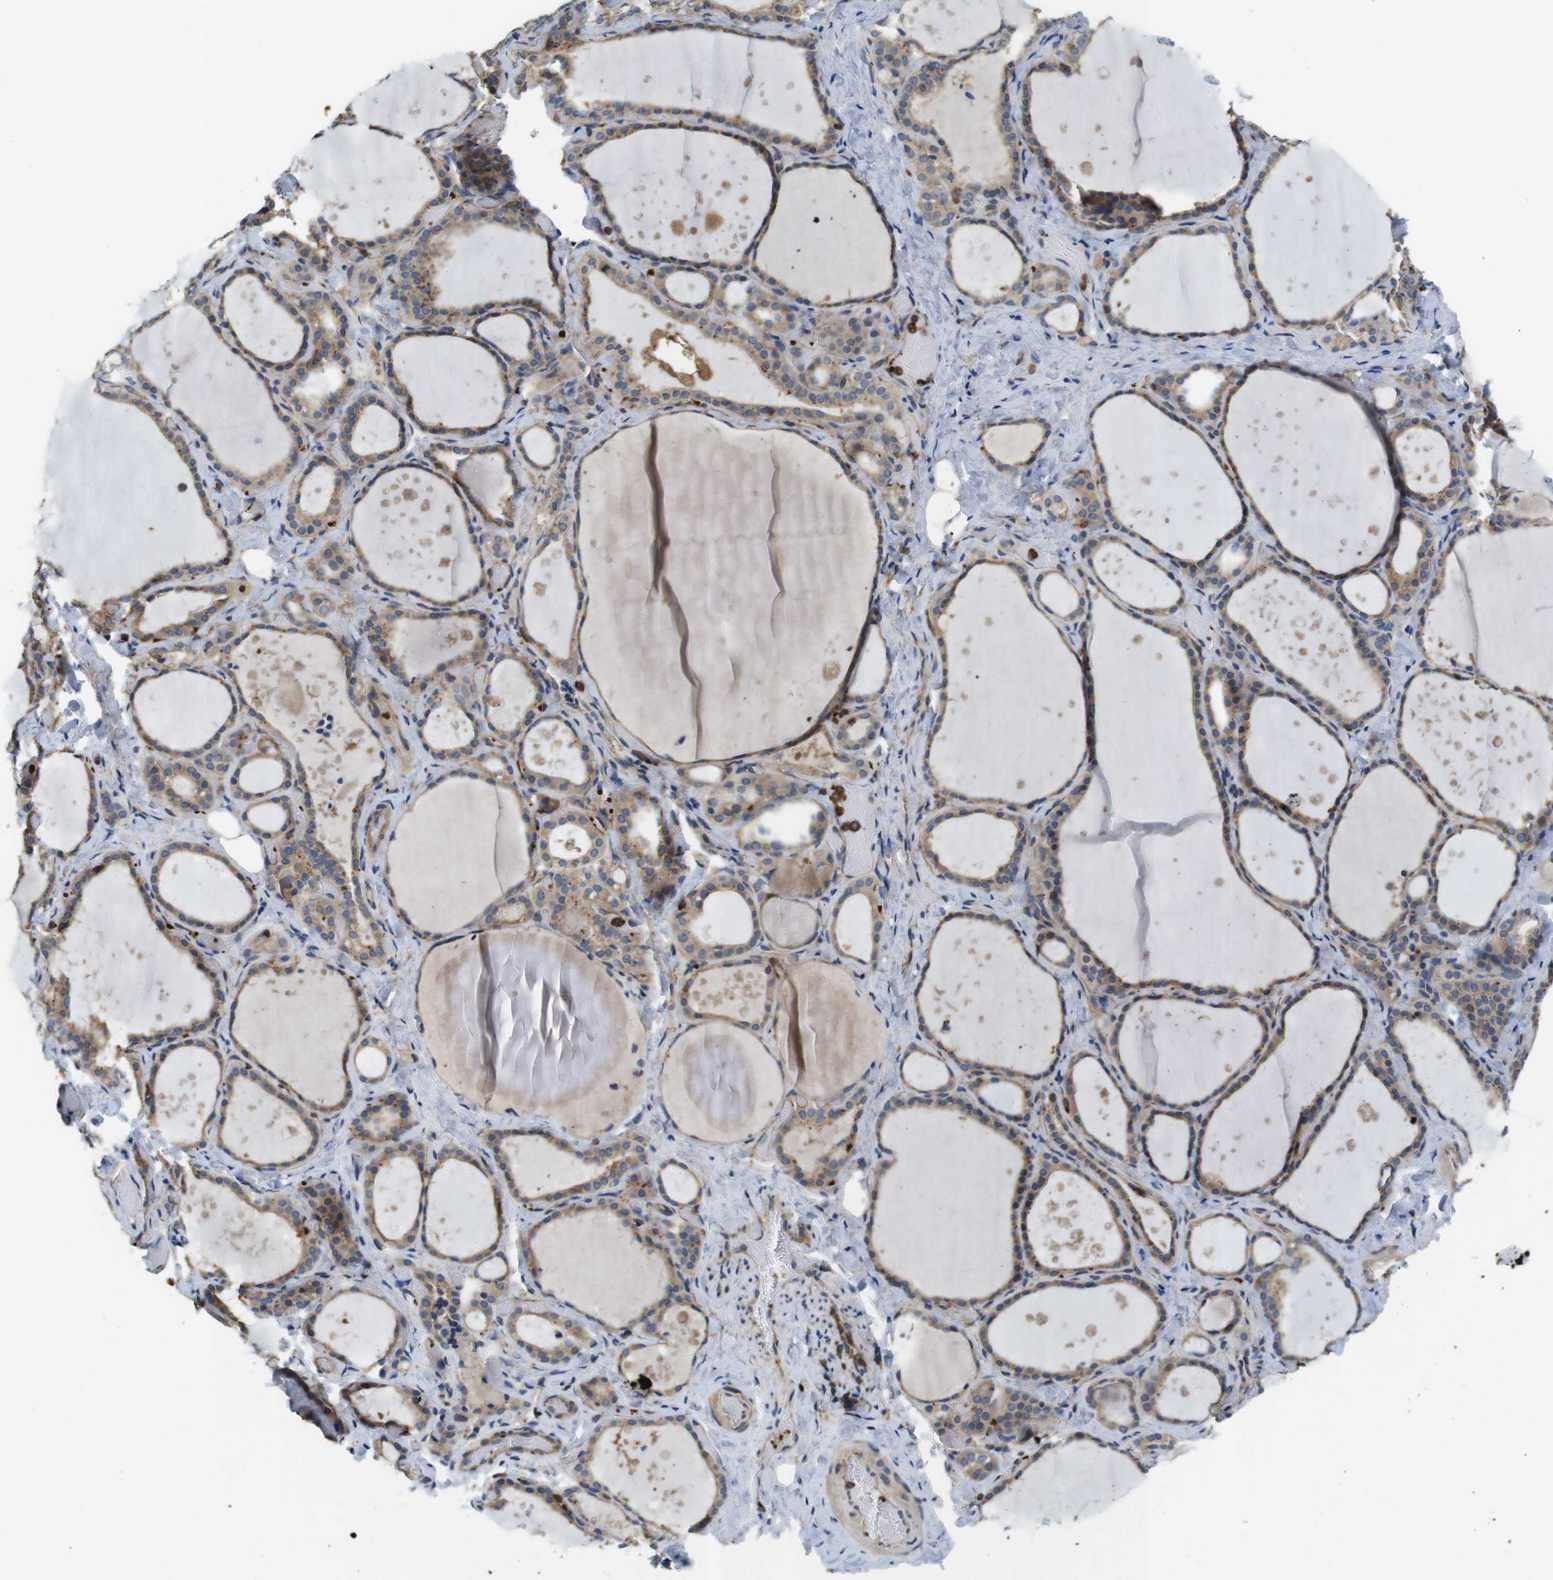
{"staining": {"intensity": "moderate", "quantity": ">75%", "location": "cytoplasmic/membranous"}, "tissue": "thyroid gland", "cell_type": "Glandular cells", "image_type": "normal", "snomed": [{"axis": "morphology", "description": "Normal tissue, NOS"}, {"axis": "topography", "description": "Thyroid gland"}], "caption": "Protein positivity by IHC reveals moderate cytoplasmic/membranous expression in approximately >75% of glandular cells in normal thyroid gland.", "gene": "HERPUD2", "patient": {"sex": "female", "age": 44}}